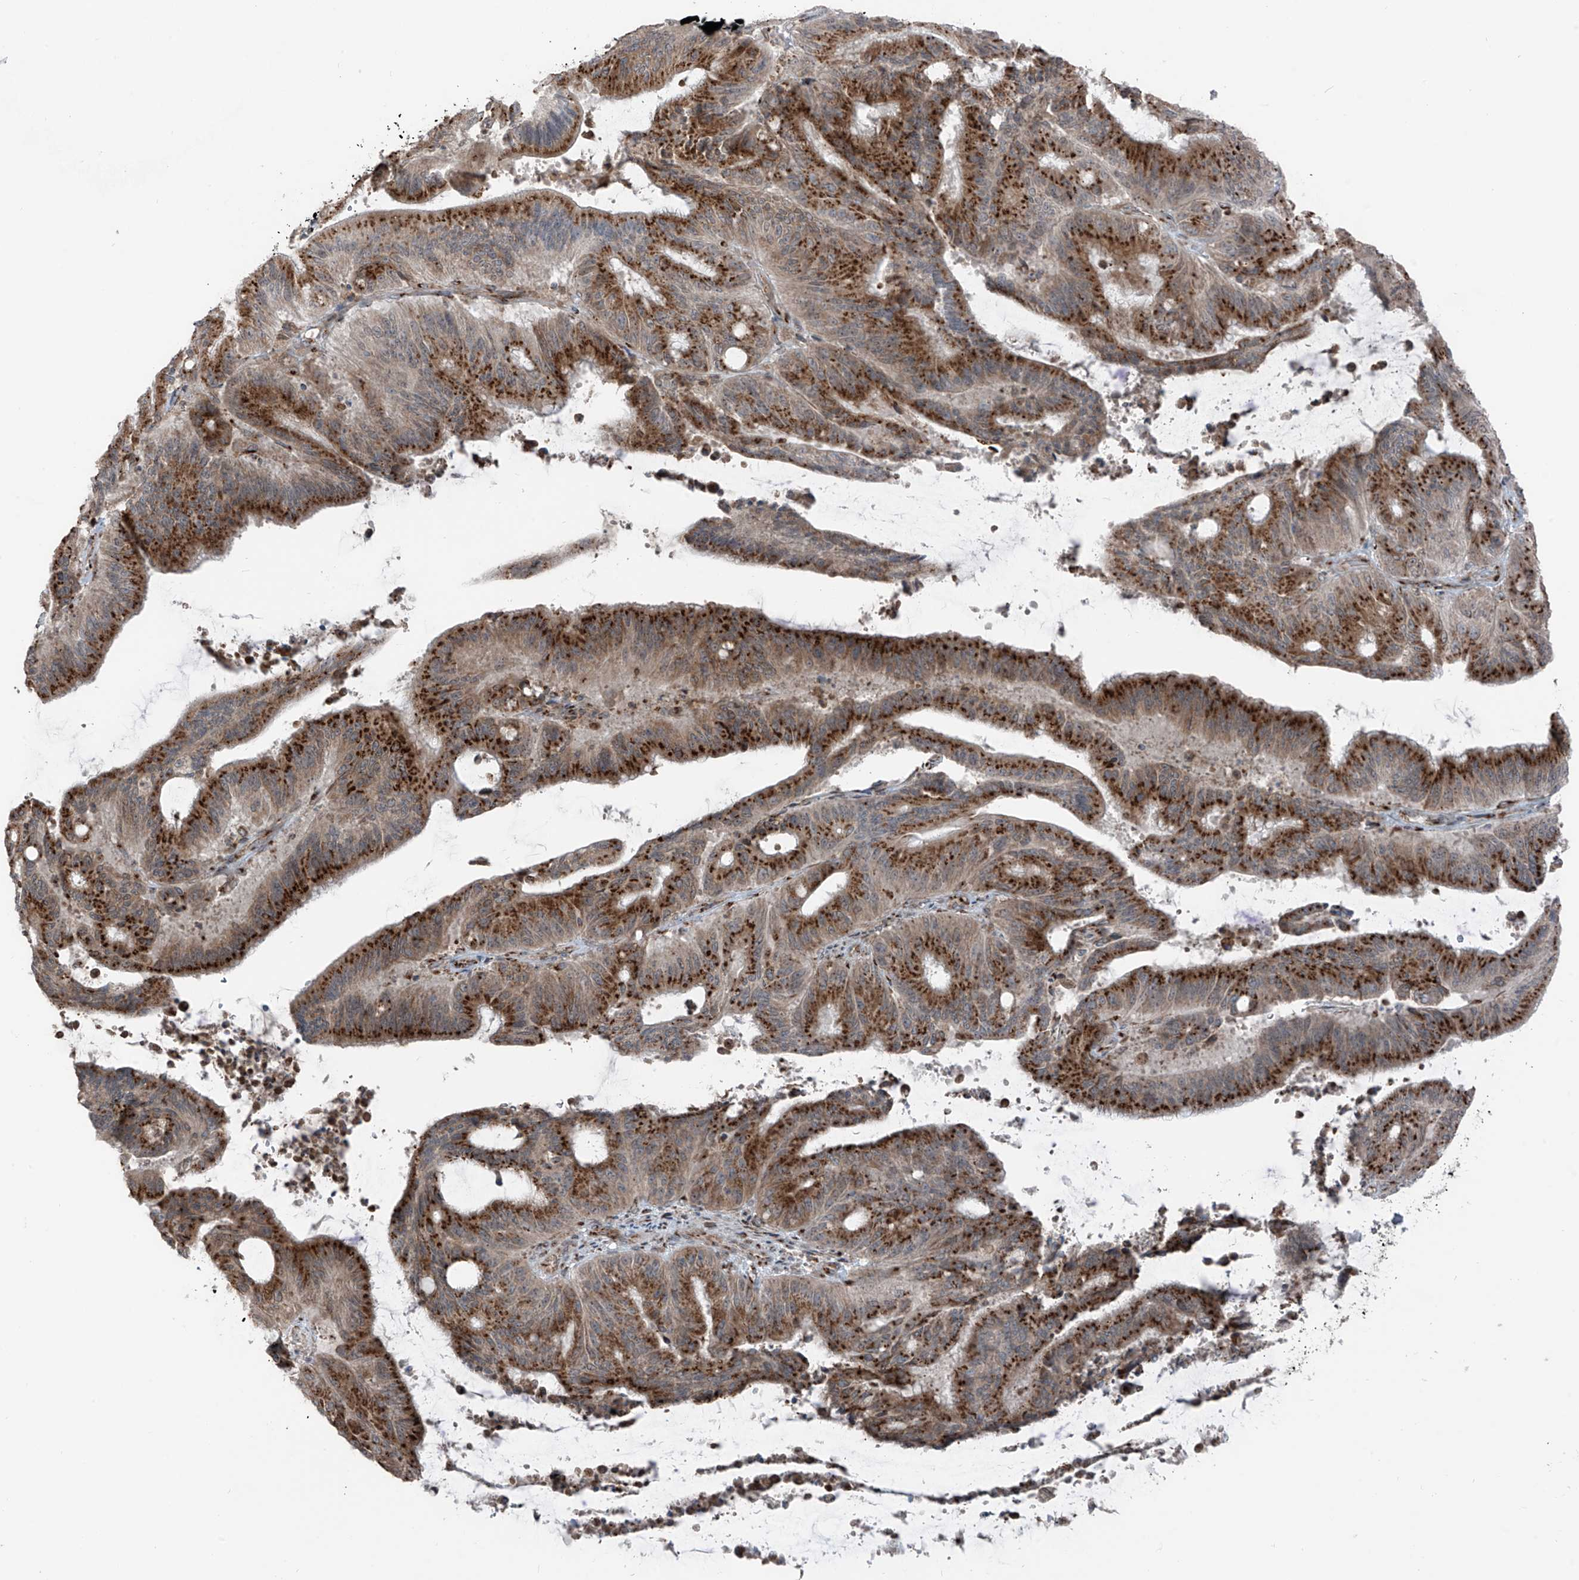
{"staining": {"intensity": "strong", "quantity": ">75%", "location": "cytoplasmic/membranous"}, "tissue": "liver cancer", "cell_type": "Tumor cells", "image_type": "cancer", "snomed": [{"axis": "morphology", "description": "Normal tissue, NOS"}, {"axis": "morphology", "description": "Cholangiocarcinoma"}, {"axis": "topography", "description": "Liver"}, {"axis": "topography", "description": "Peripheral nerve tissue"}], "caption": "The photomicrograph displays a brown stain indicating the presence of a protein in the cytoplasmic/membranous of tumor cells in cholangiocarcinoma (liver). (DAB (3,3'-diaminobenzidine) IHC, brown staining for protein, blue staining for nuclei).", "gene": "ERLEC1", "patient": {"sex": "female", "age": 73}}